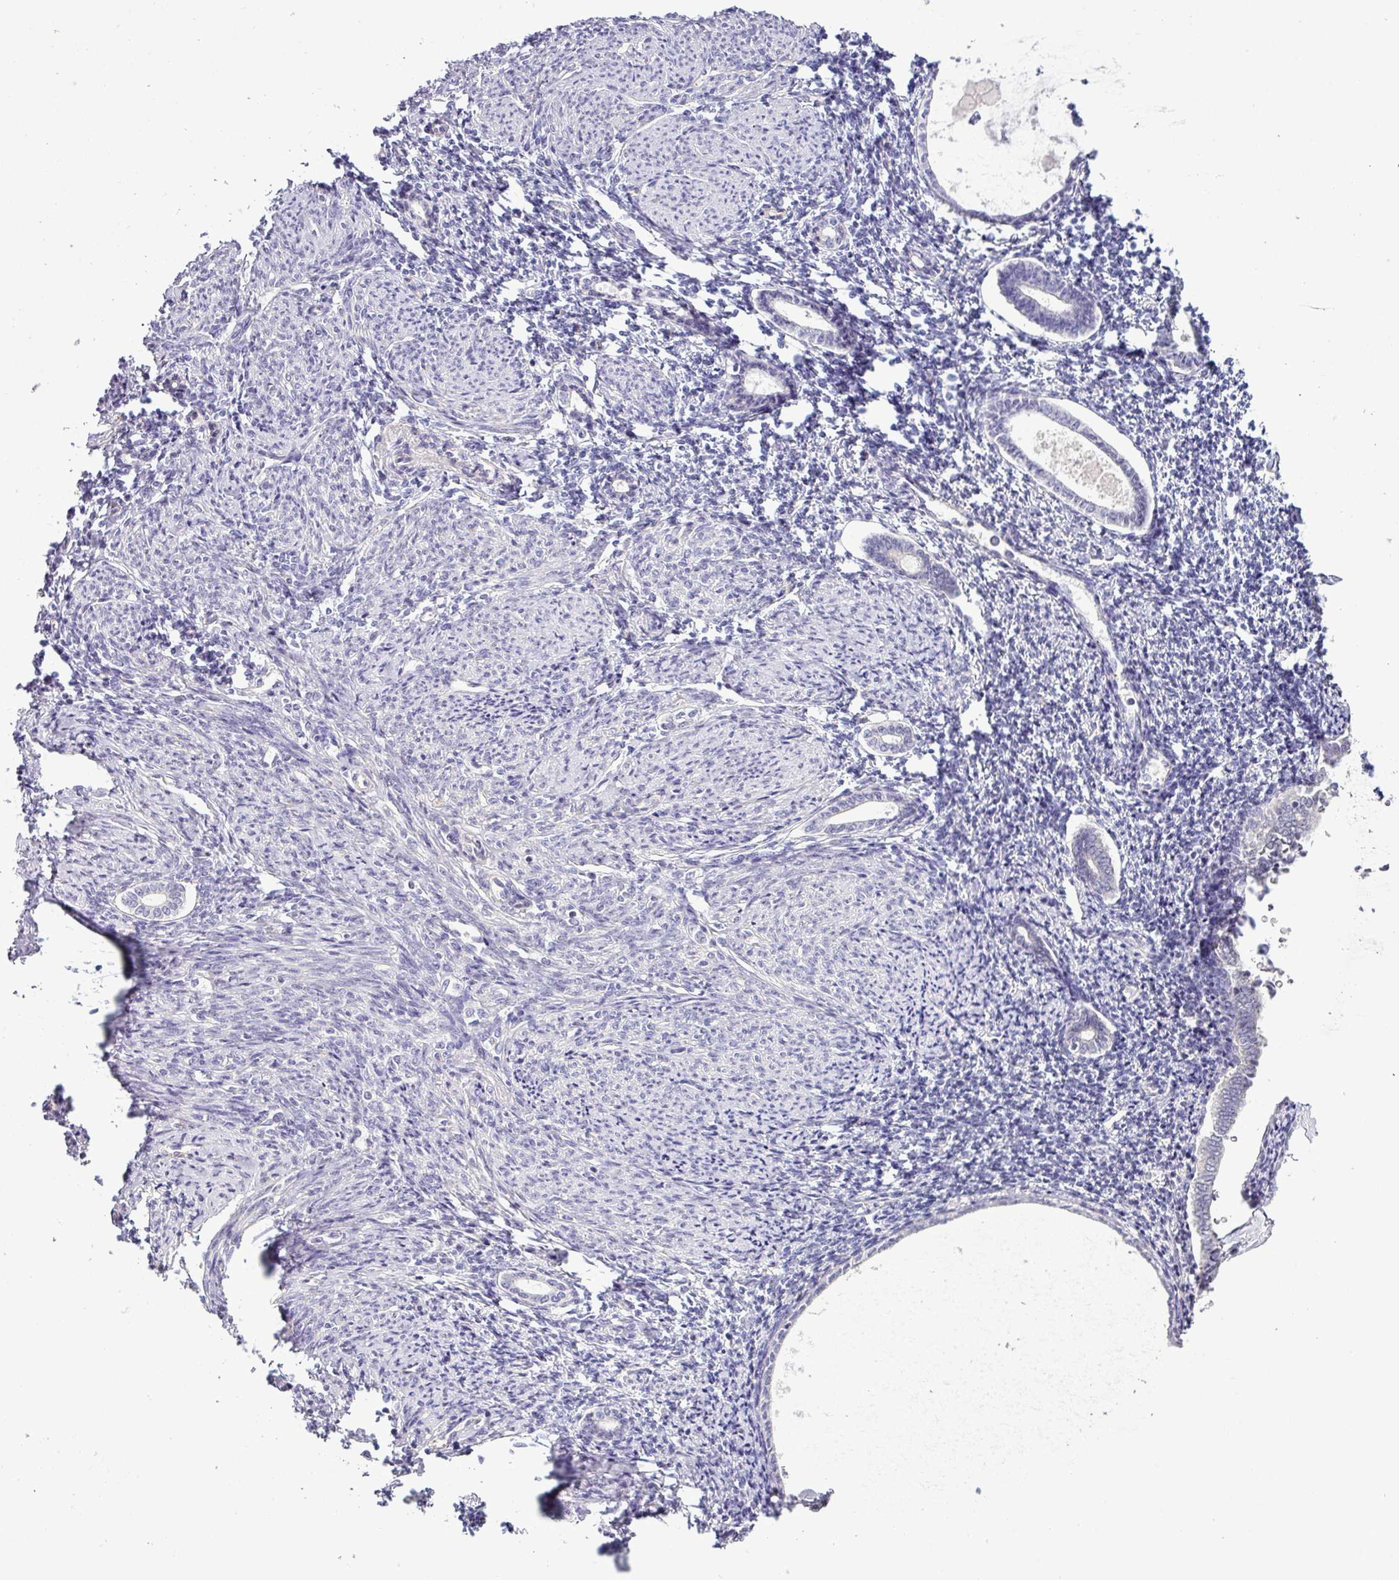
{"staining": {"intensity": "negative", "quantity": "none", "location": "none"}, "tissue": "endometrium", "cell_type": "Cells in endometrial stroma", "image_type": "normal", "snomed": [{"axis": "morphology", "description": "Normal tissue, NOS"}, {"axis": "topography", "description": "Endometrium"}], "caption": "The photomicrograph exhibits no significant staining in cells in endometrial stroma of endometrium.", "gene": "HBEGF", "patient": {"sex": "female", "age": 63}}